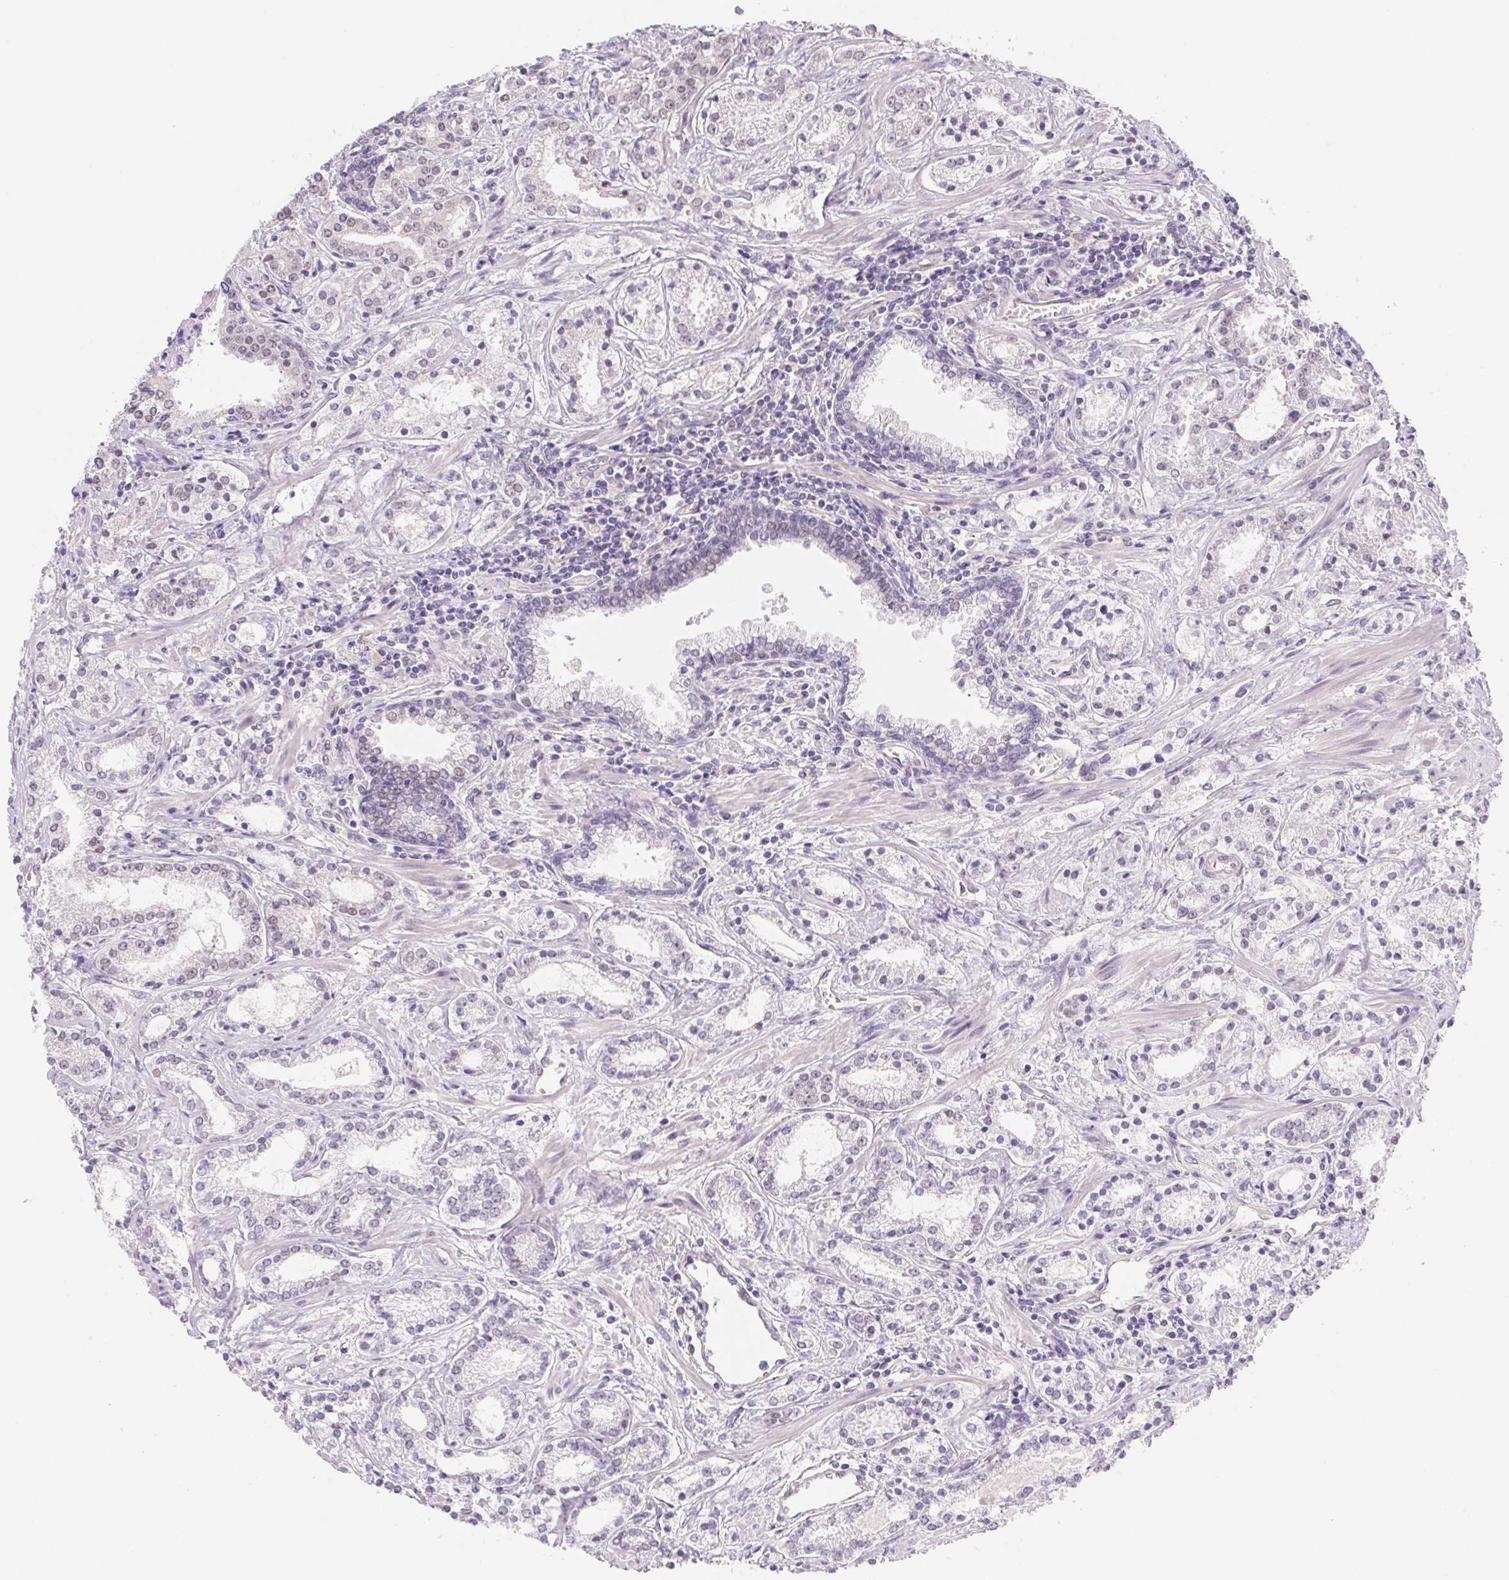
{"staining": {"intensity": "negative", "quantity": "none", "location": "none"}, "tissue": "prostate cancer", "cell_type": "Tumor cells", "image_type": "cancer", "snomed": [{"axis": "morphology", "description": "Adenocarcinoma, Medium grade"}, {"axis": "topography", "description": "Prostate"}], "caption": "This is an IHC micrograph of human prostate adenocarcinoma (medium-grade). There is no staining in tumor cells.", "gene": "CTNND2", "patient": {"sex": "male", "age": 57}}